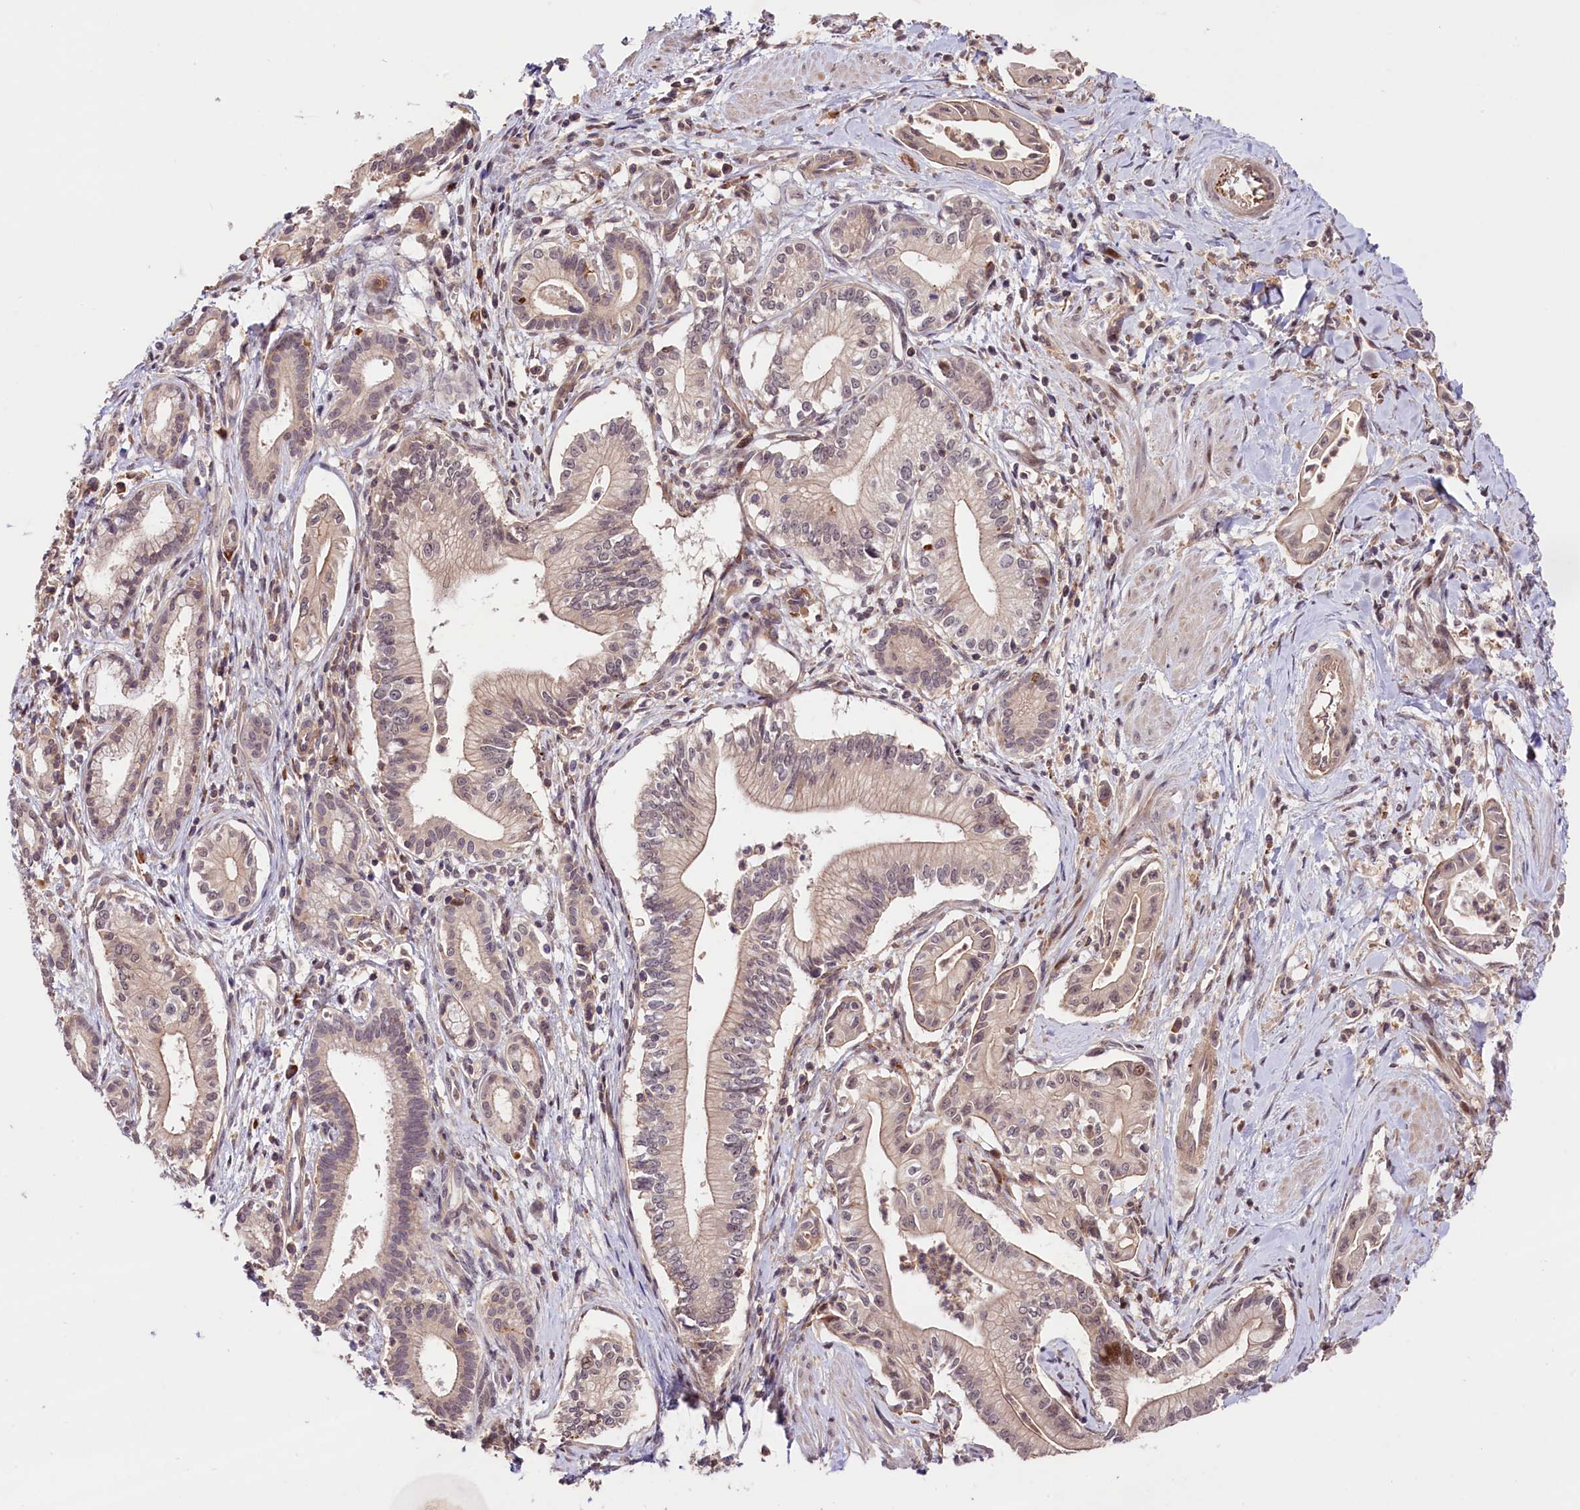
{"staining": {"intensity": "weak", "quantity": "<25%", "location": "nuclear"}, "tissue": "pancreatic cancer", "cell_type": "Tumor cells", "image_type": "cancer", "snomed": [{"axis": "morphology", "description": "Adenocarcinoma, NOS"}, {"axis": "topography", "description": "Pancreas"}], "caption": "High power microscopy image of an IHC image of pancreatic adenocarcinoma, revealing no significant staining in tumor cells.", "gene": "CACNA1H", "patient": {"sex": "male", "age": 78}}